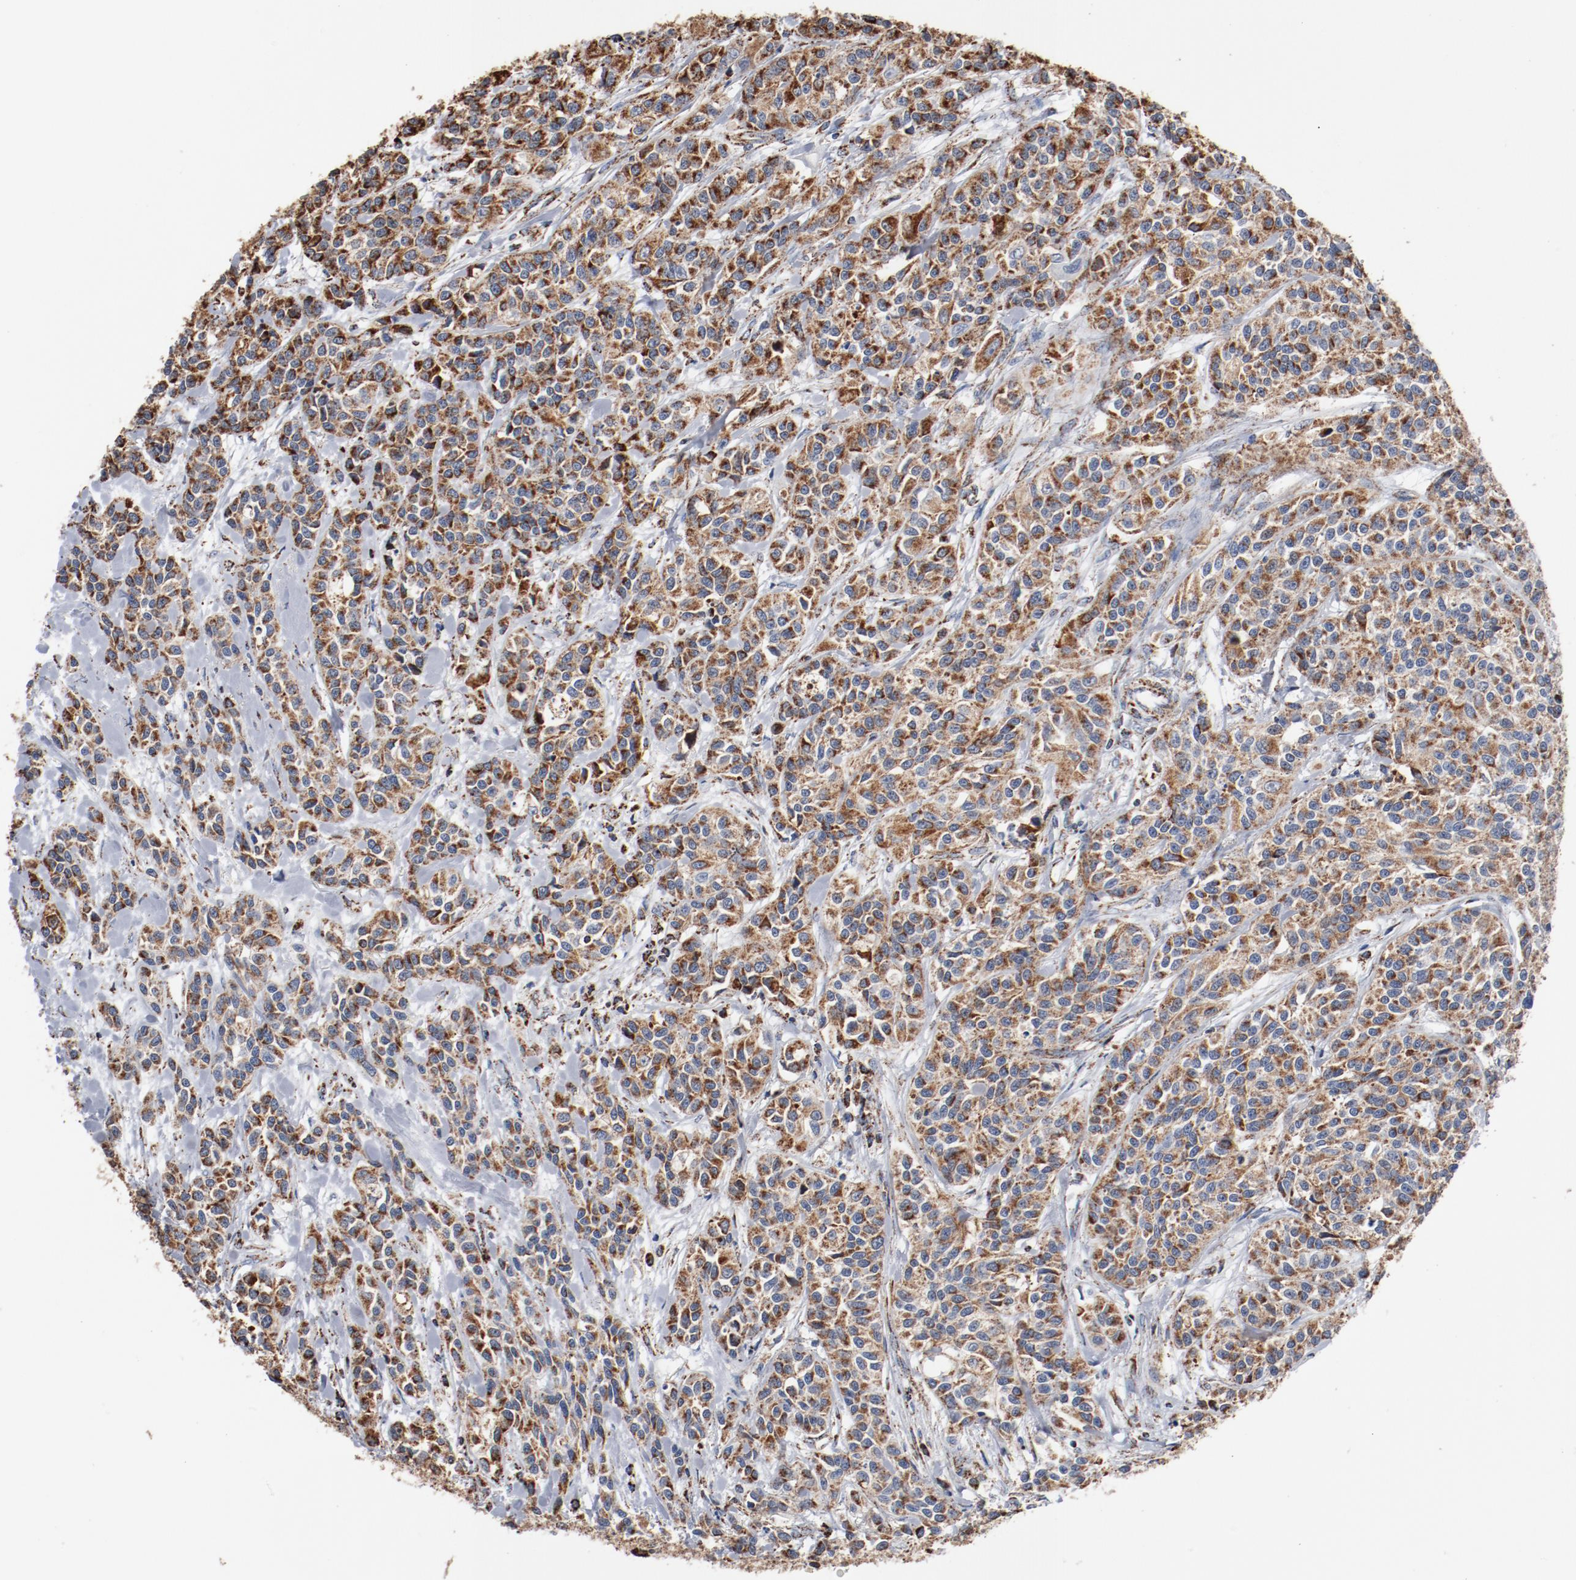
{"staining": {"intensity": "moderate", "quantity": ">75%", "location": "cytoplasmic/membranous"}, "tissue": "urothelial cancer", "cell_type": "Tumor cells", "image_type": "cancer", "snomed": [{"axis": "morphology", "description": "Urothelial carcinoma, High grade"}, {"axis": "topography", "description": "Urinary bladder"}], "caption": "This micrograph shows high-grade urothelial carcinoma stained with immunohistochemistry (IHC) to label a protein in brown. The cytoplasmic/membranous of tumor cells show moderate positivity for the protein. Nuclei are counter-stained blue.", "gene": "NDUFS4", "patient": {"sex": "female", "age": 81}}